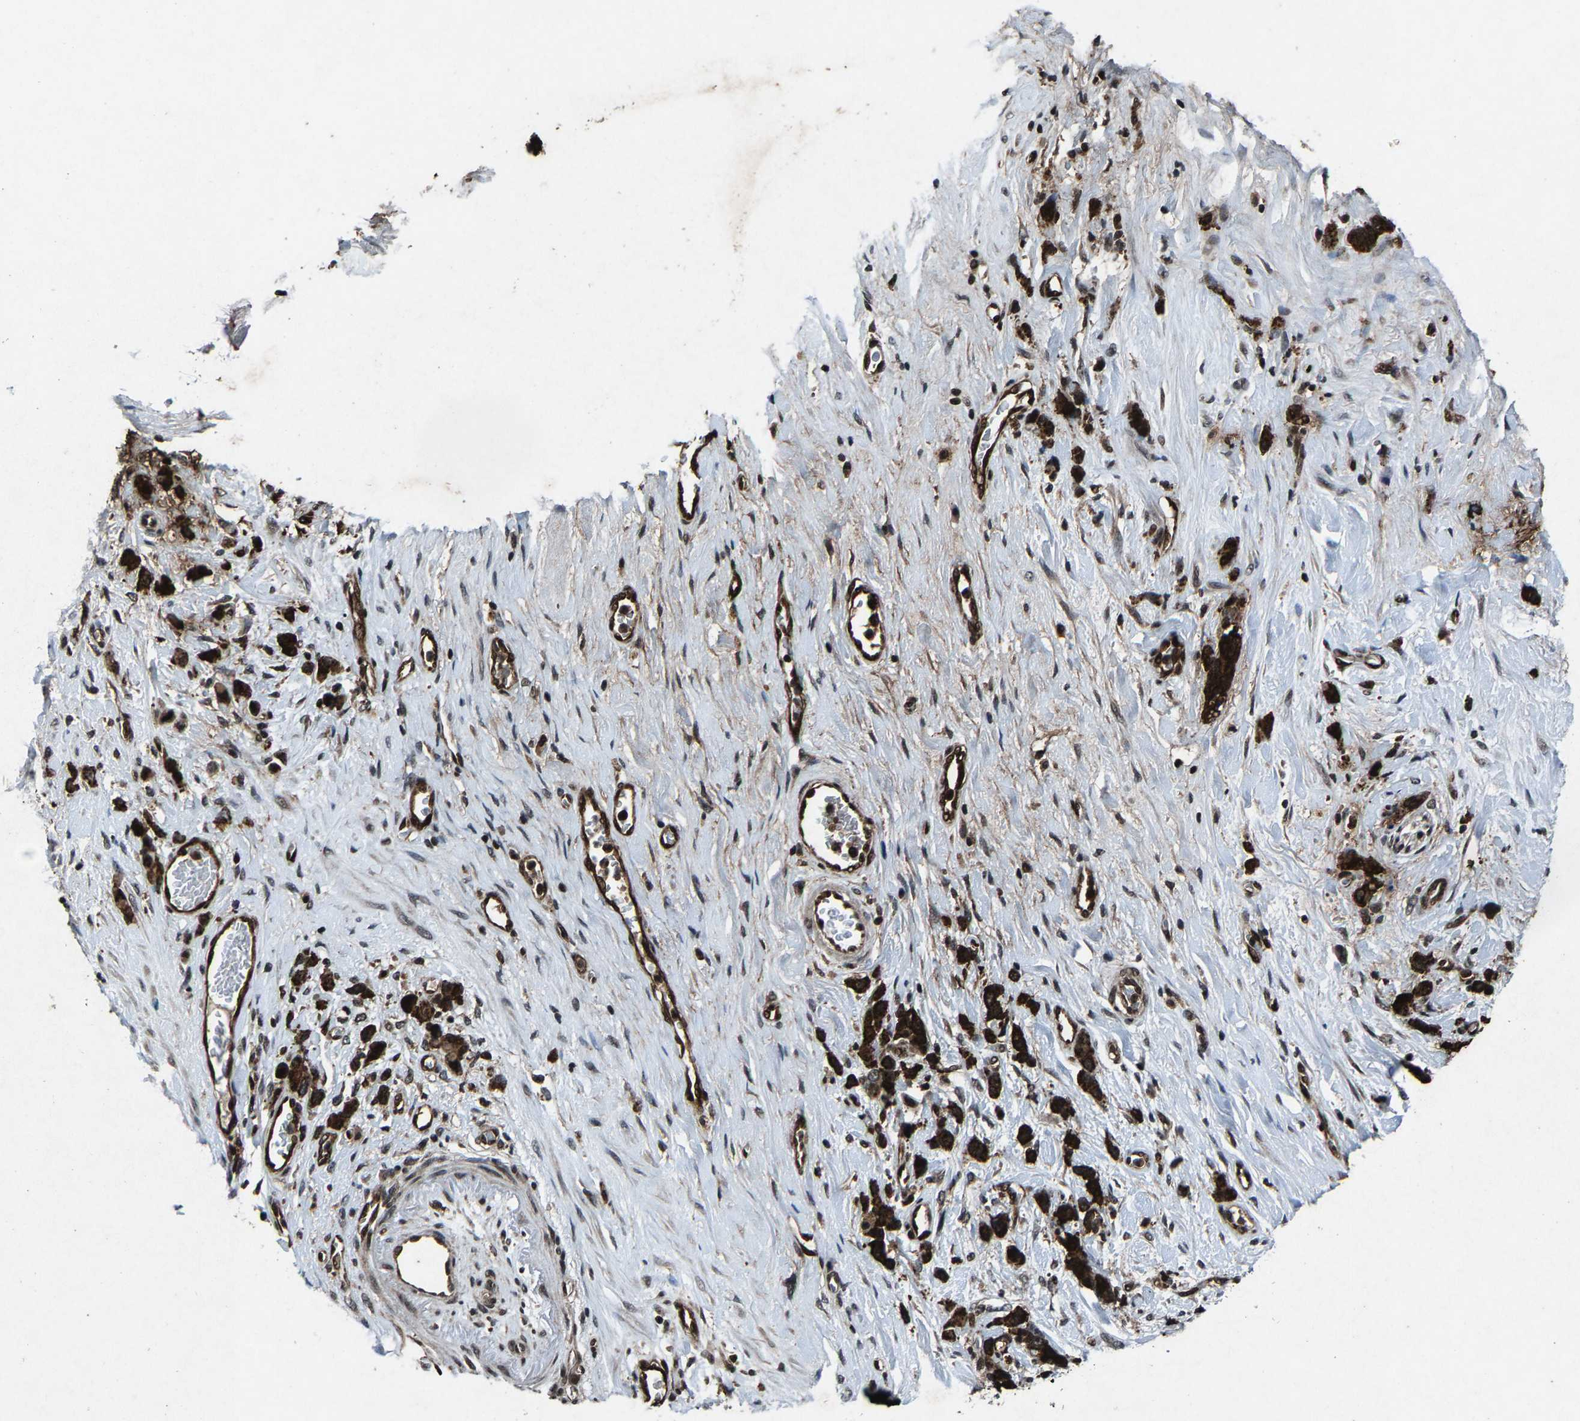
{"staining": {"intensity": "strong", "quantity": ">75%", "location": "cytoplasmic/membranous"}, "tissue": "stomach cancer", "cell_type": "Tumor cells", "image_type": "cancer", "snomed": [{"axis": "morphology", "description": "Normal tissue, NOS"}, {"axis": "morphology", "description": "Adenocarcinoma, NOS"}, {"axis": "morphology", "description": "Adenocarcinoma, High grade"}, {"axis": "topography", "description": "Stomach, upper"}, {"axis": "topography", "description": "Stomach"}], "caption": "DAB immunohistochemical staining of stomach adenocarcinoma displays strong cytoplasmic/membranous protein expression in approximately >75% of tumor cells.", "gene": "ATXN3", "patient": {"sex": "female", "age": 65}}